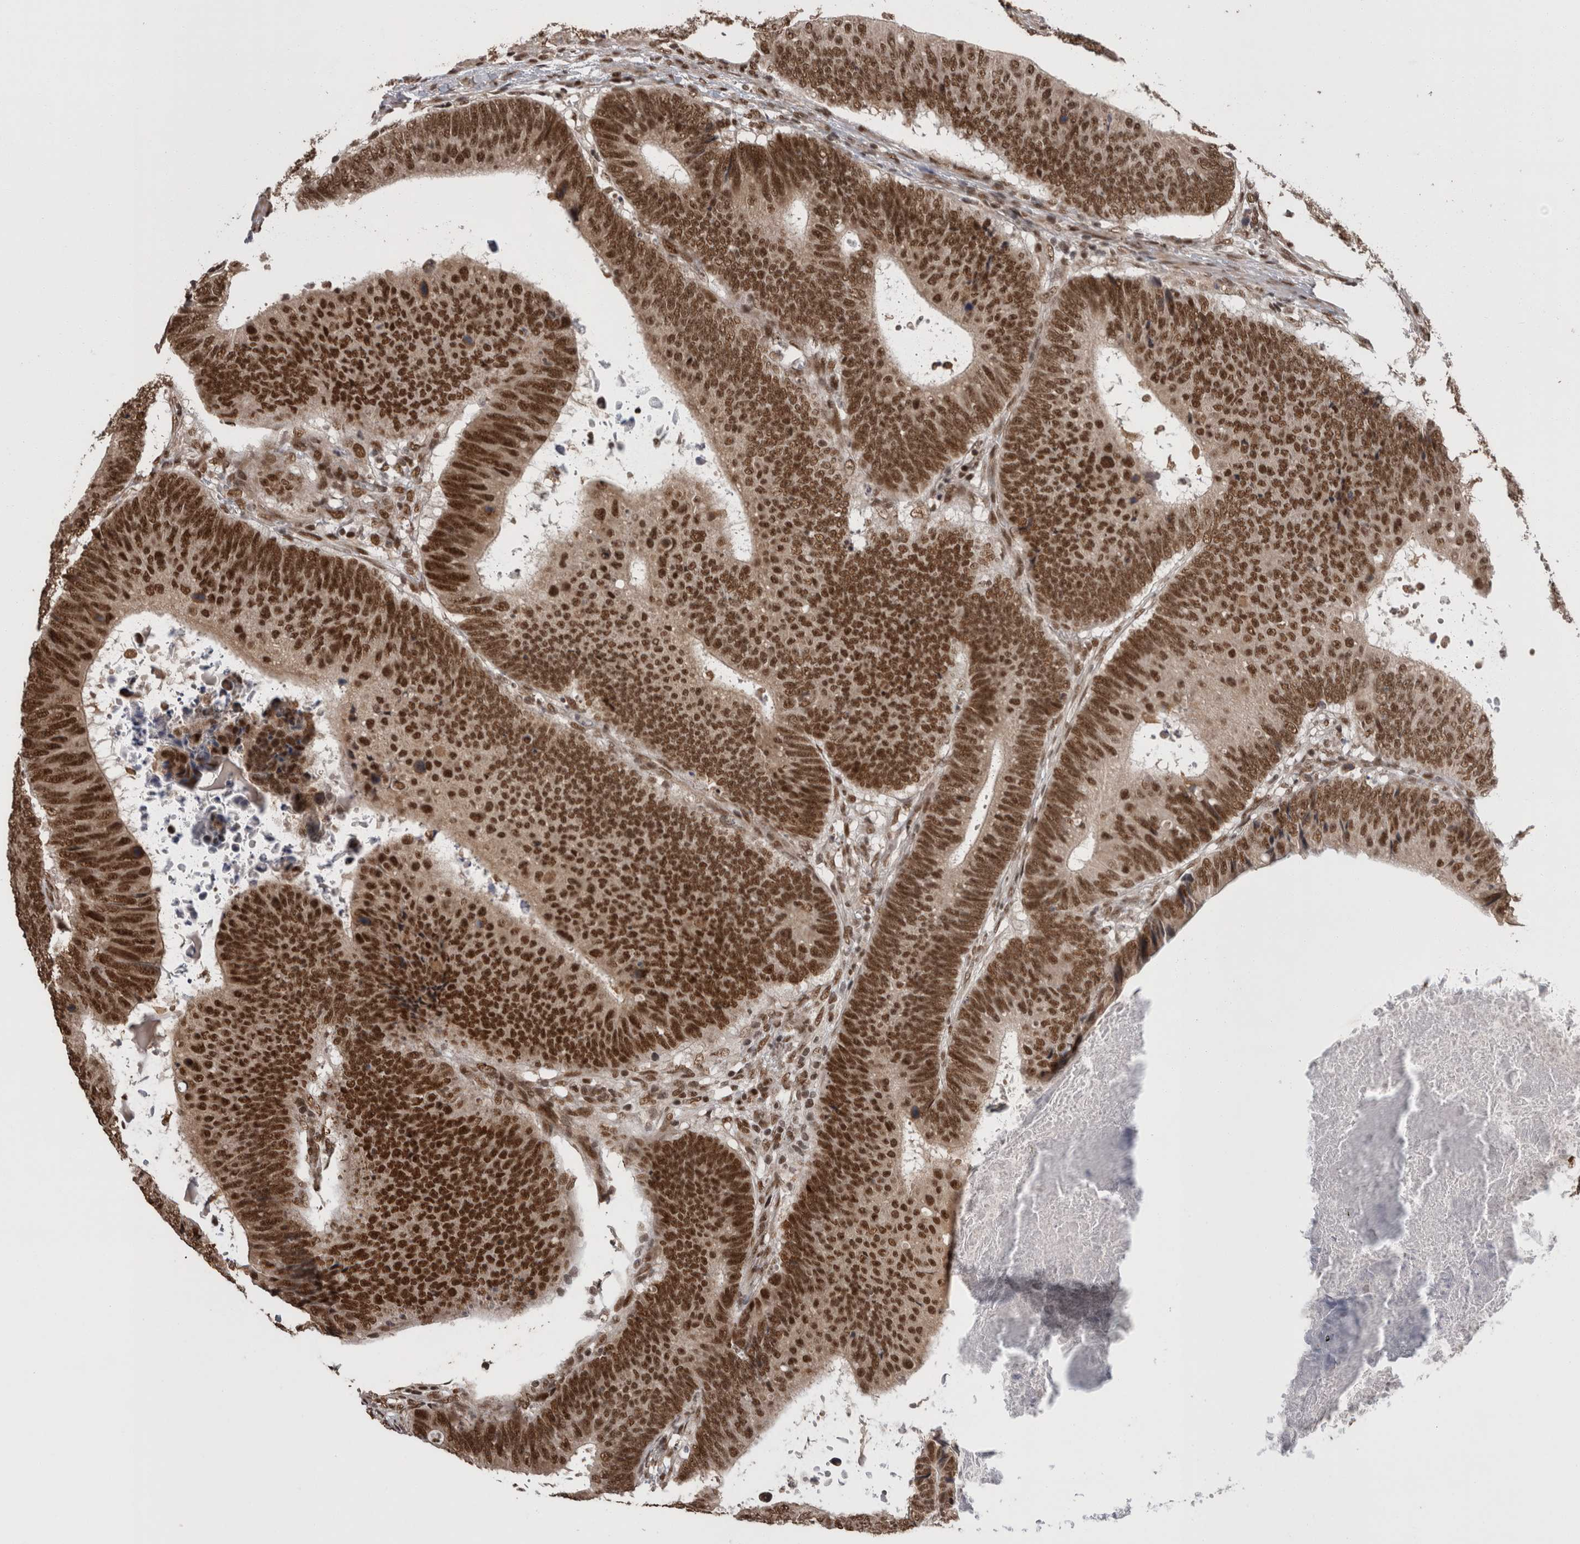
{"staining": {"intensity": "strong", "quantity": ">75%", "location": "nuclear"}, "tissue": "colorectal cancer", "cell_type": "Tumor cells", "image_type": "cancer", "snomed": [{"axis": "morphology", "description": "Adenocarcinoma, NOS"}, {"axis": "topography", "description": "Colon"}], "caption": "This histopathology image reveals adenocarcinoma (colorectal) stained with immunohistochemistry (IHC) to label a protein in brown. The nuclear of tumor cells show strong positivity for the protein. Nuclei are counter-stained blue.", "gene": "CPSF2", "patient": {"sex": "male", "age": 56}}